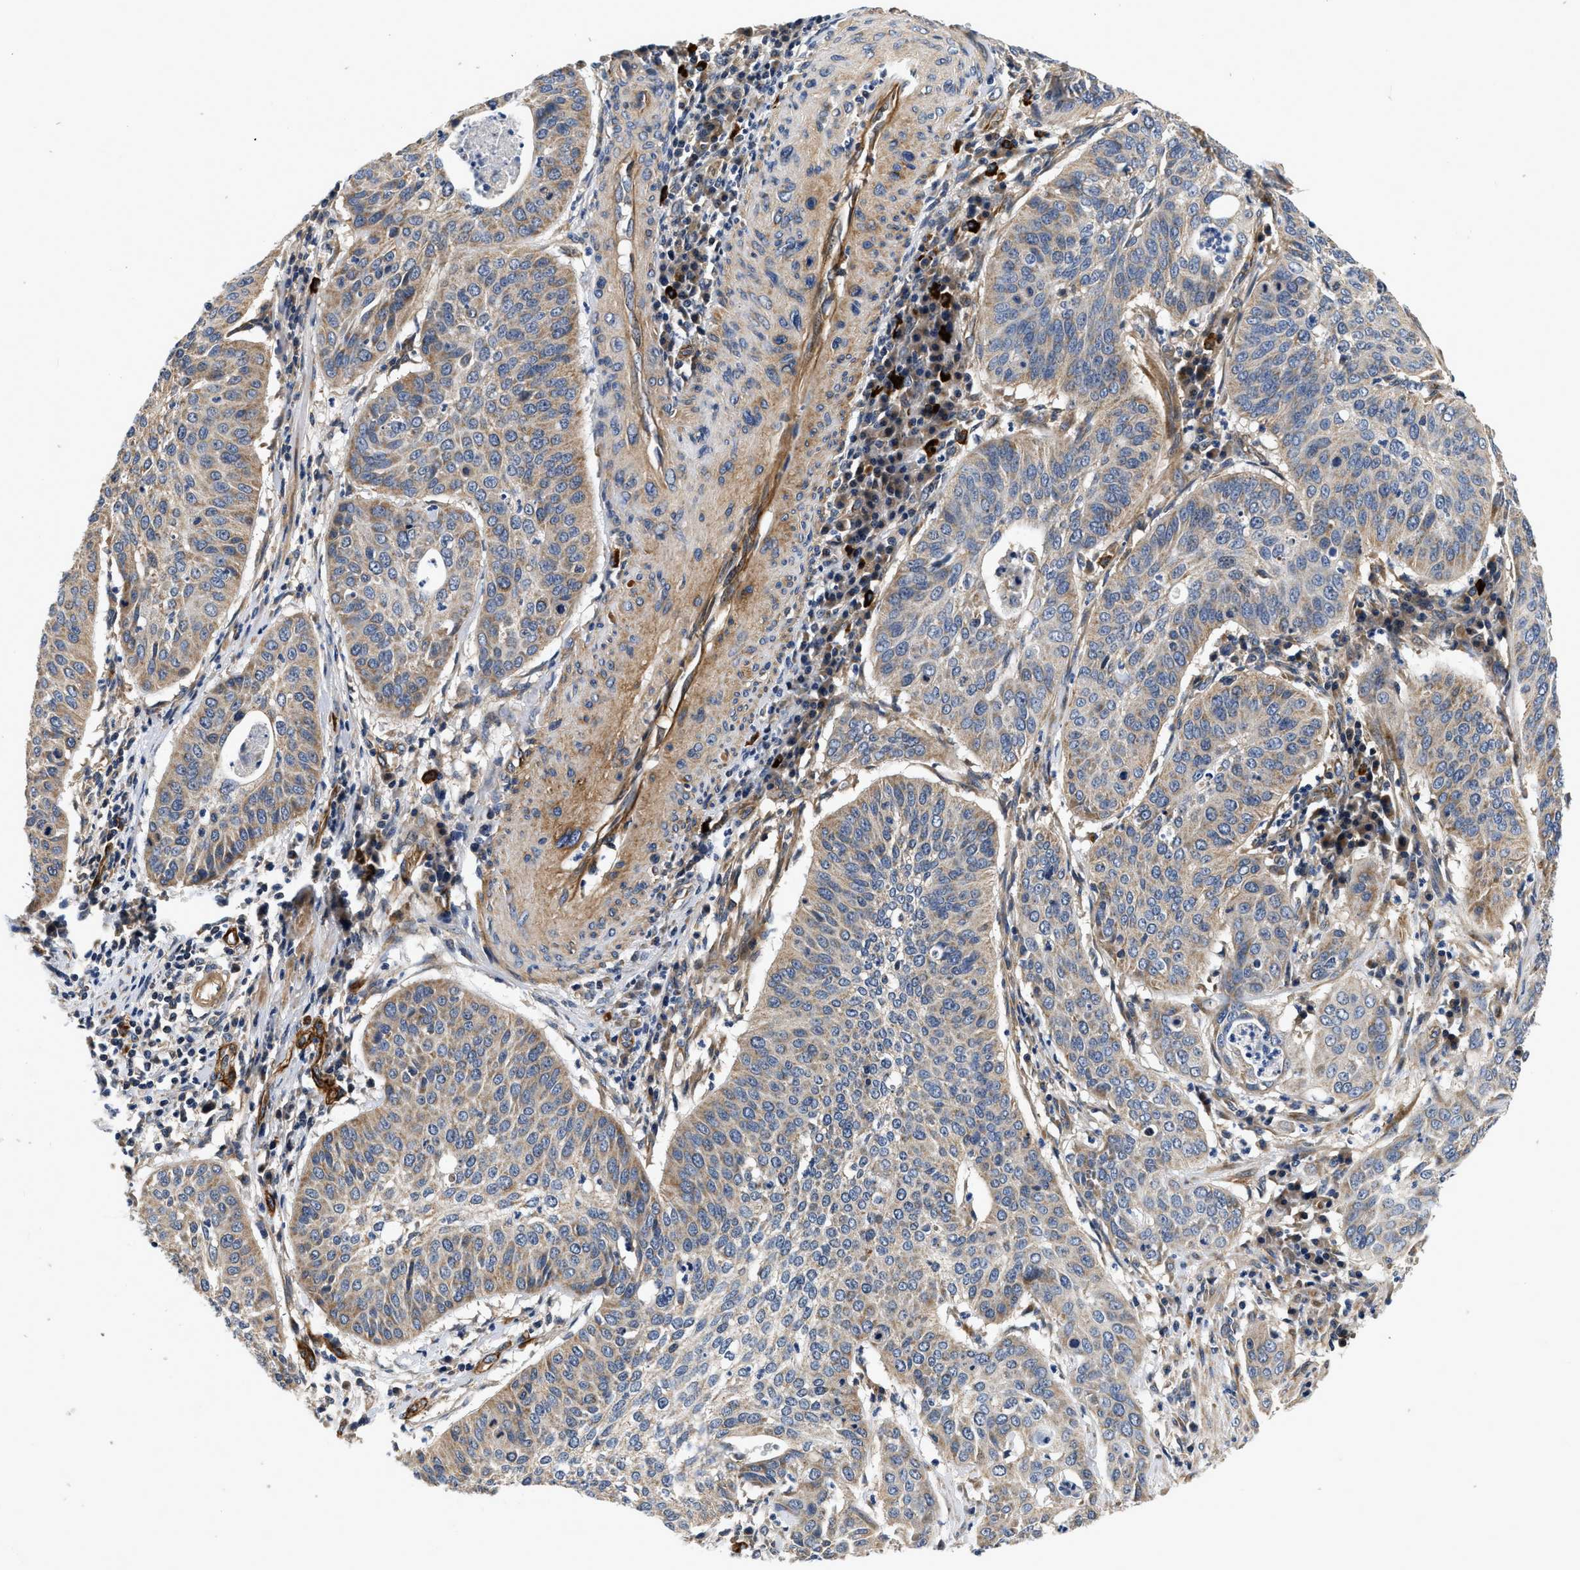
{"staining": {"intensity": "weak", "quantity": ">75%", "location": "cytoplasmic/membranous"}, "tissue": "cervical cancer", "cell_type": "Tumor cells", "image_type": "cancer", "snomed": [{"axis": "morphology", "description": "Normal tissue, NOS"}, {"axis": "morphology", "description": "Squamous cell carcinoma, NOS"}, {"axis": "topography", "description": "Cervix"}], "caption": "DAB immunohistochemical staining of cervical cancer (squamous cell carcinoma) shows weak cytoplasmic/membranous protein expression in approximately >75% of tumor cells.", "gene": "NME6", "patient": {"sex": "female", "age": 39}}